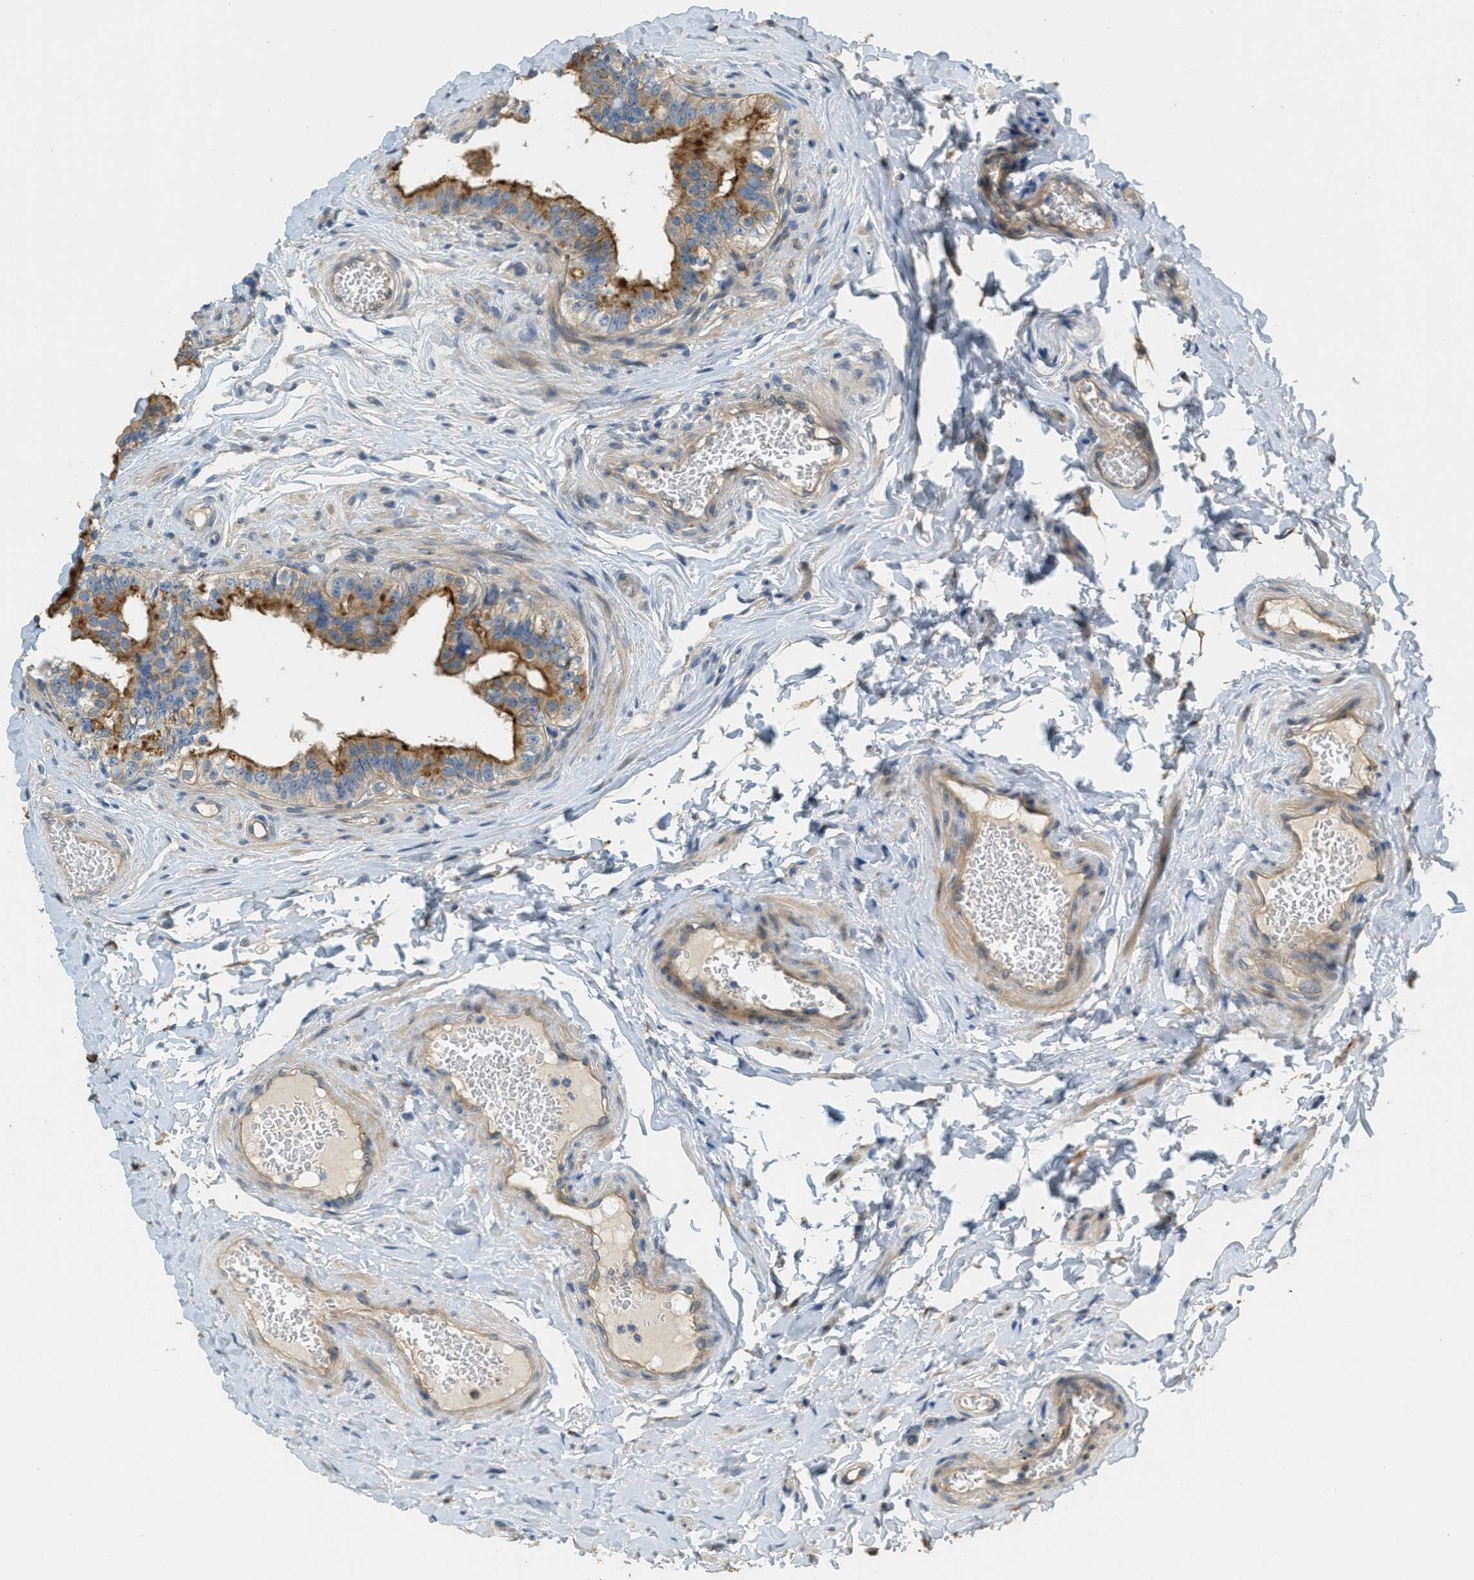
{"staining": {"intensity": "moderate", "quantity": "<25%", "location": "cytoplasmic/membranous"}, "tissue": "epididymis", "cell_type": "Glandular cells", "image_type": "normal", "snomed": [{"axis": "morphology", "description": "Normal tissue, NOS"}, {"axis": "topography", "description": "Testis"}, {"axis": "topography", "description": "Epididymis"}], "caption": "Glandular cells demonstrate low levels of moderate cytoplasmic/membranous positivity in approximately <25% of cells in unremarkable human epididymis. The protein of interest is stained brown, and the nuclei are stained in blue (DAB (3,3'-diaminobenzidine) IHC with brightfield microscopy, high magnification).", "gene": "ADCY5", "patient": {"sex": "male", "age": 36}}